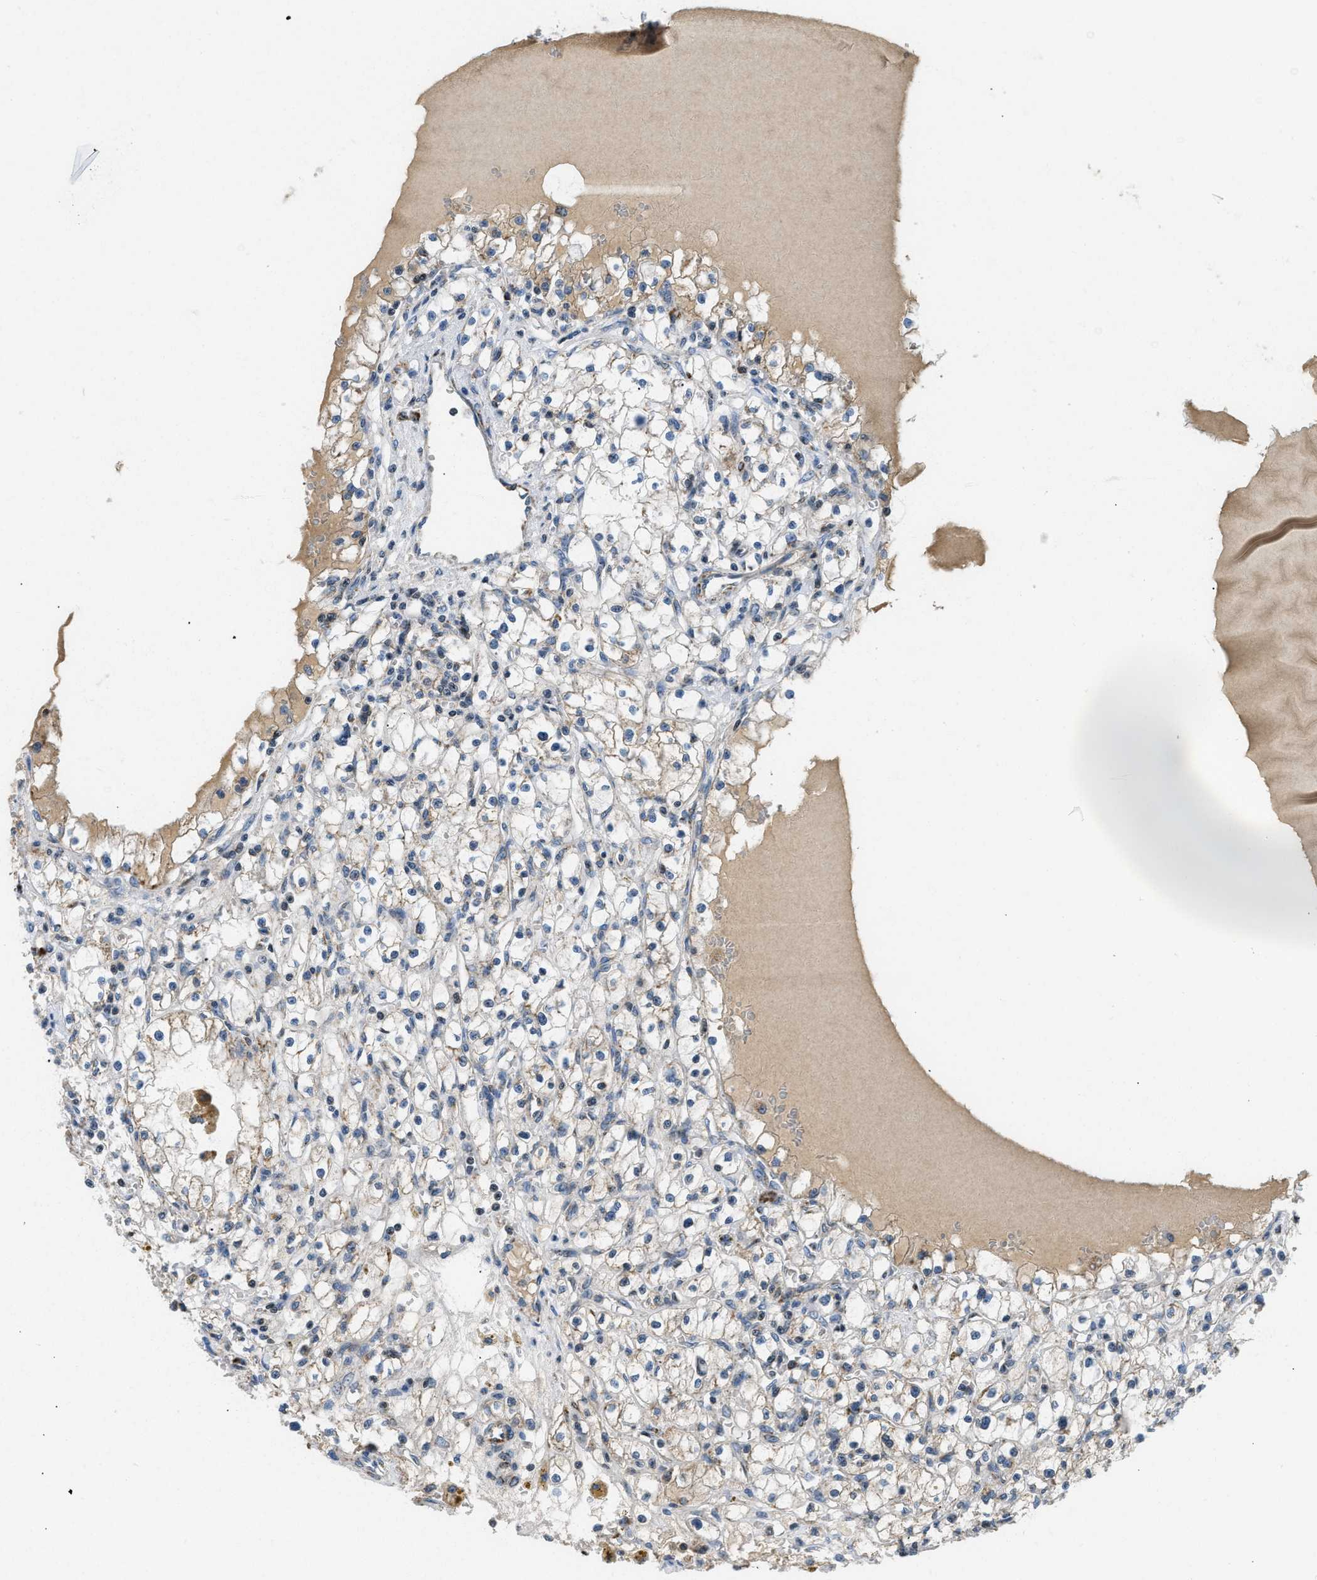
{"staining": {"intensity": "moderate", "quantity": ">75%", "location": "cytoplasmic/membranous"}, "tissue": "renal cancer", "cell_type": "Tumor cells", "image_type": "cancer", "snomed": [{"axis": "morphology", "description": "Adenocarcinoma, NOS"}, {"axis": "topography", "description": "Kidney"}], "caption": "Protein positivity by immunohistochemistry (IHC) displays moderate cytoplasmic/membranous positivity in approximately >75% of tumor cells in renal cancer (adenocarcinoma).", "gene": "ACADVL", "patient": {"sex": "male", "age": 56}}